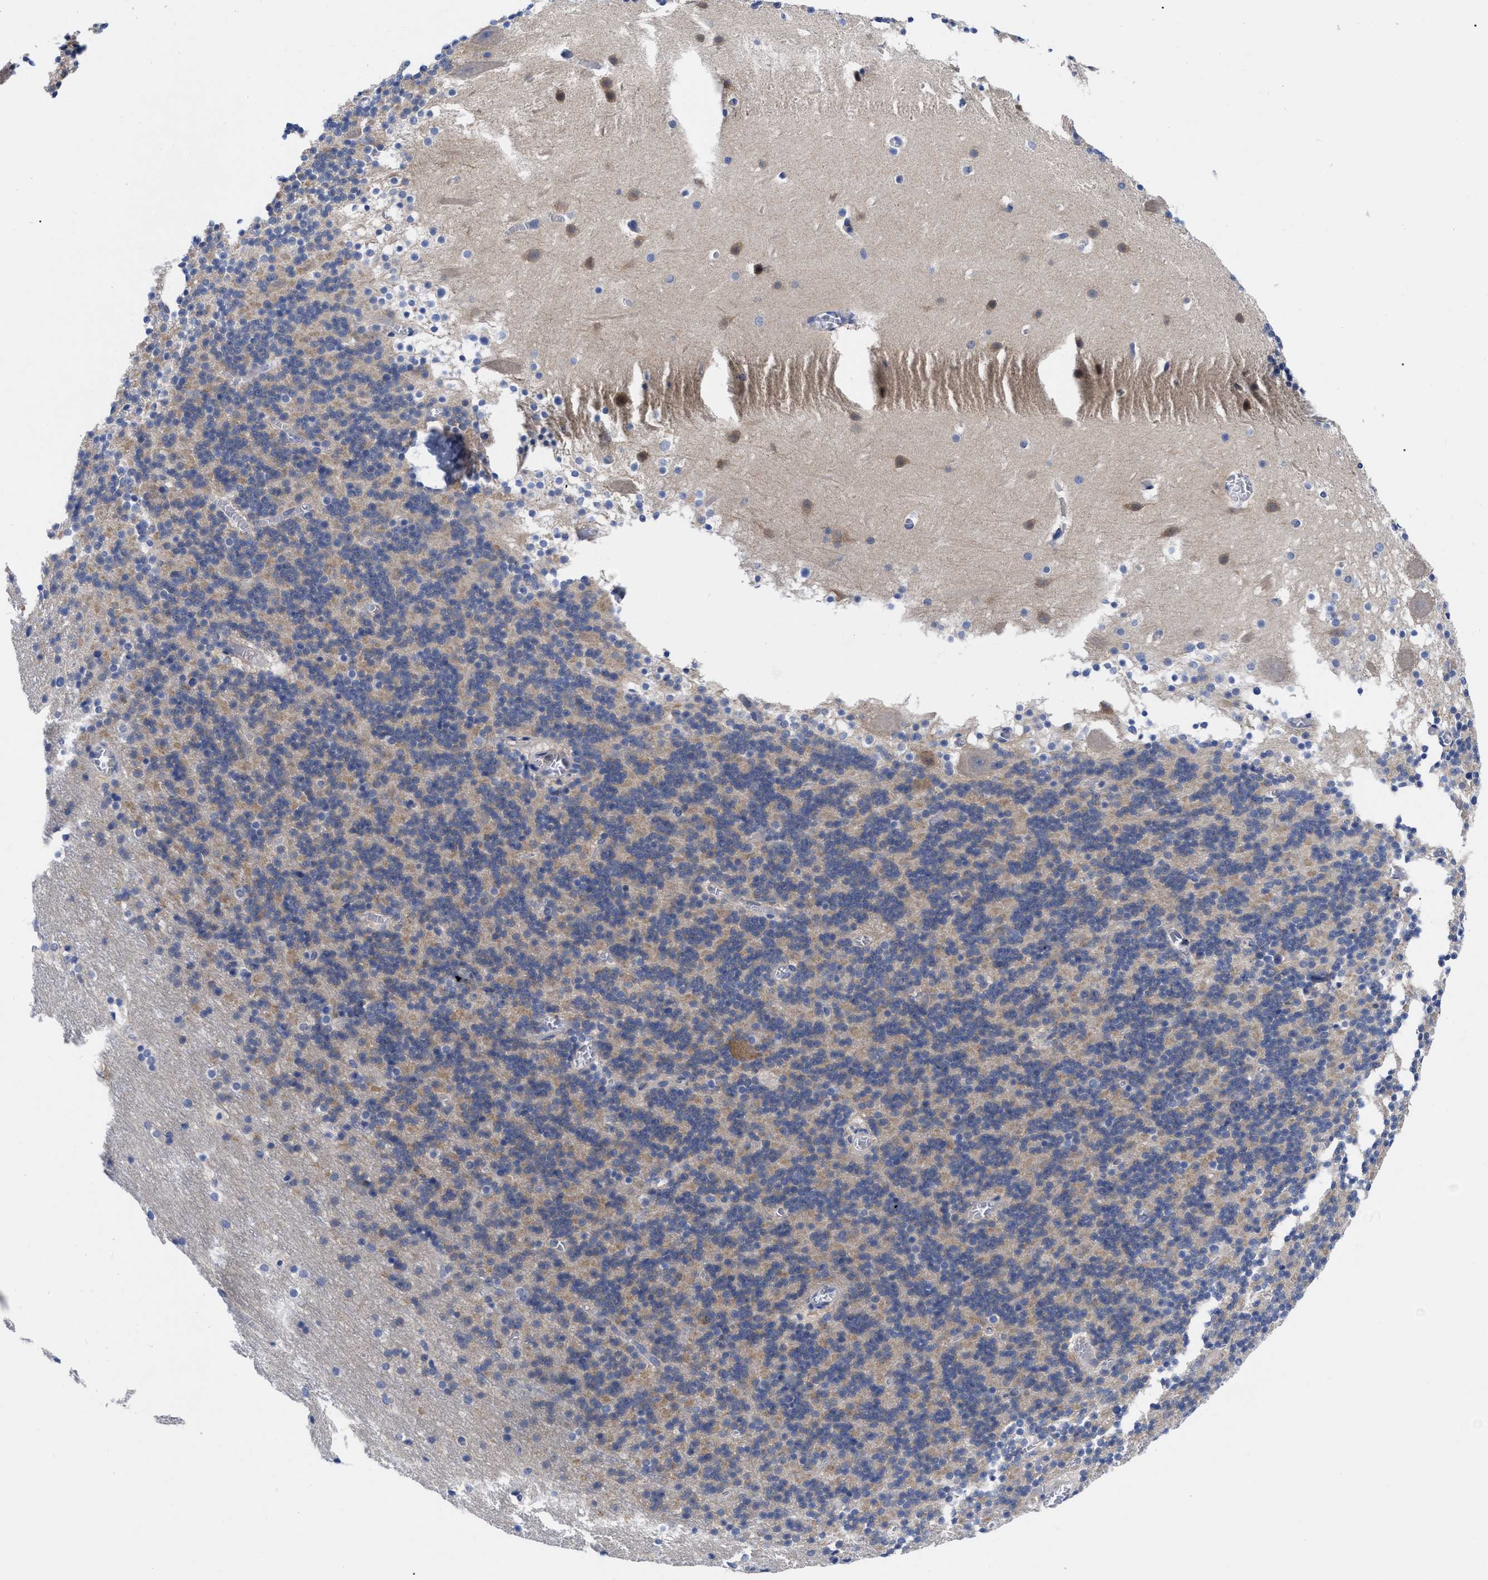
{"staining": {"intensity": "weak", "quantity": "25%-75%", "location": "cytoplasmic/membranous"}, "tissue": "cerebellum", "cell_type": "Cells in granular layer", "image_type": "normal", "snomed": [{"axis": "morphology", "description": "Normal tissue, NOS"}, {"axis": "topography", "description": "Cerebellum"}], "caption": "Cerebellum stained for a protein (brown) shows weak cytoplasmic/membranous positive expression in approximately 25%-75% of cells in granular layer.", "gene": "RBKS", "patient": {"sex": "male", "age": 45}}